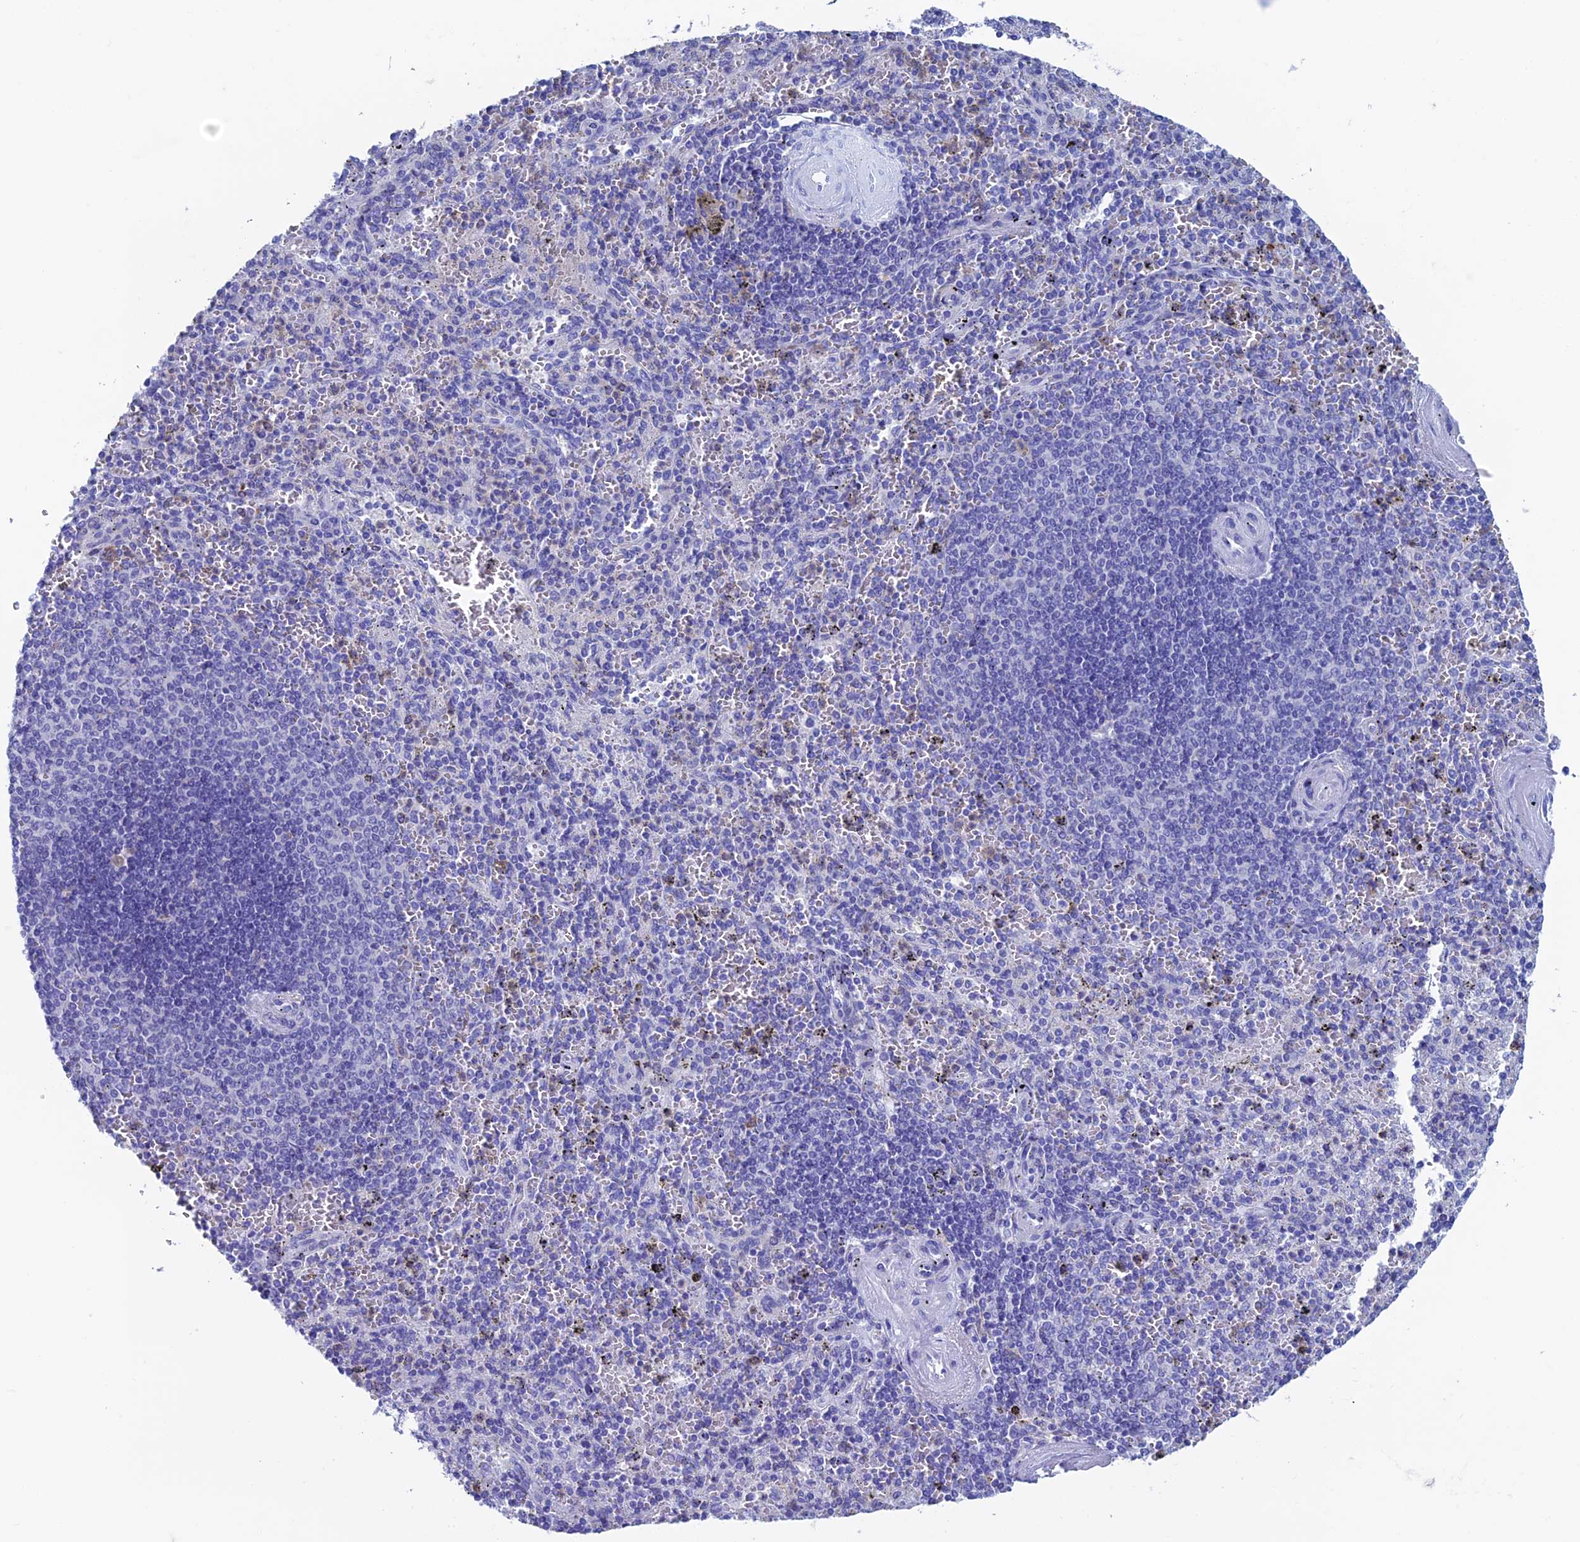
{"staining": {"intensity": "negative", "quantity": "none", "location": "none"}, "tissue": "spleen", "cell_type": "Cells in red pulp", "image_type": "normal", "snomed": [{"axis": "morphology", "description": "Normal tissue, NOS"}, {"axis": "topography", "description": "Spleen"}], "caption": "Cells in red pulp show no significant protein expression in benign spleen. (DAB immunohistochemistry (IHC) with hematoxylin counter stain).", "gene": "KCNK17", "patient": {"sex": "male", "age": 82}}